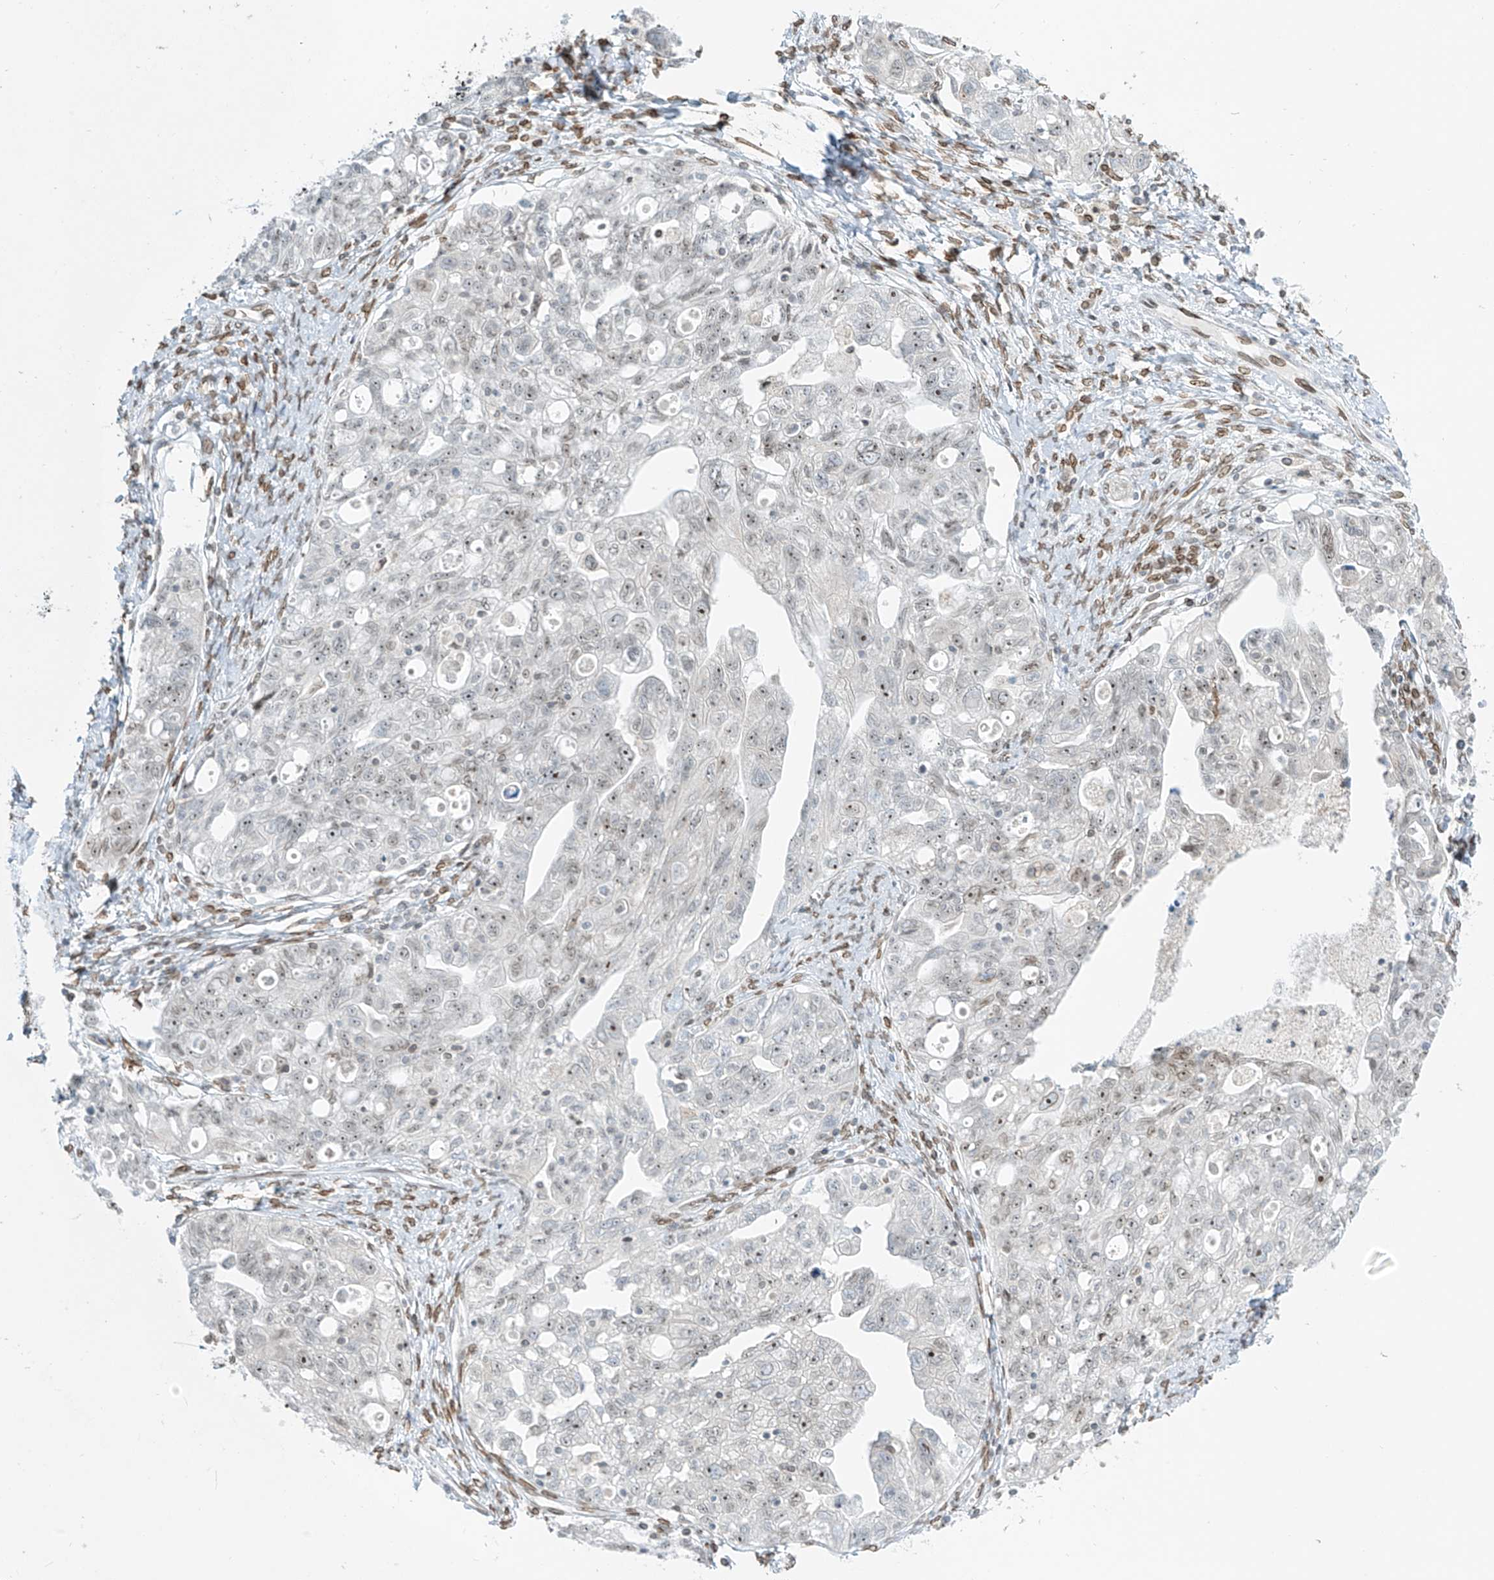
{"staining": {"intensity": "moderate", "quantity": "25%-75%", "location": "nuclear"}, "tissue": "ovarian cancer", "cell_type": "Tumor cells", "image_type": "cancer", "snomed": [{"axis": "morphology", "description": "Carcinoma, NOS"}, {"axis": "morphology", "description": "Cystadenocarcinoma, serous, NOS"}, {"axis": "topography", "description": "Ovary"}], "caption": "Human ovarian cancer stained for a protein (brown) demonstrates moderate nuclear positive positivity in approximately 25%-75% of tumor cells.", "gene": "SAMD15", "patient": {"sex": "female", "age": 69}}